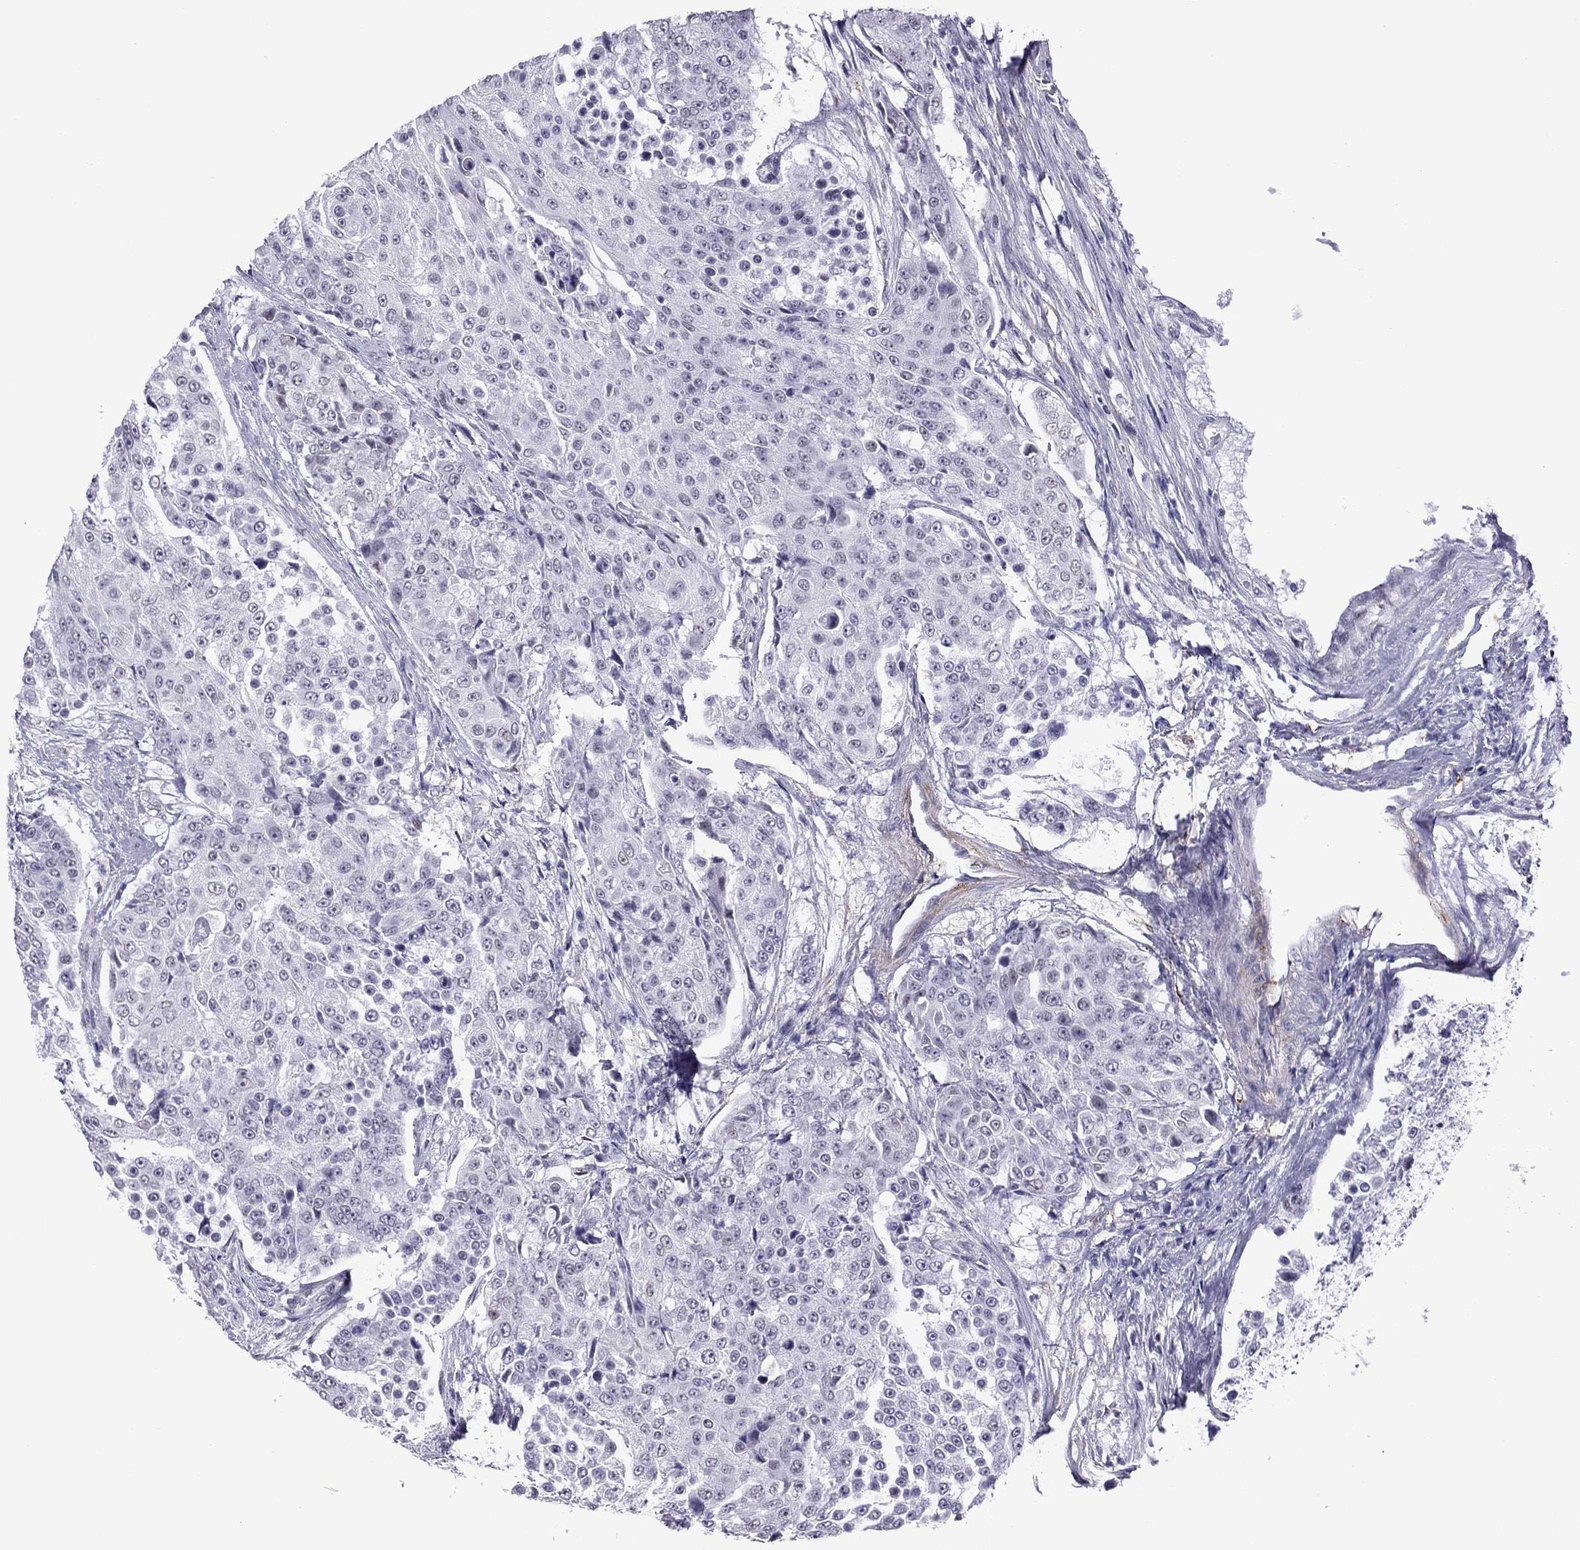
{"staining": {"intensity": "negative", "quantity": "none", "location": "none"}, "tissue": "urothelial cancer", "cell_type": "Tumor cells", "image_type": "cancer", "snomed": [{"axis": "morphology", "description": "Urothelial carcinoma, High grade"}, {"axis": "topography", "description": "Urinary bladder"}], "caption": "Tumor cells are negative for protein expression in human urothelial carcinoma (high-grade).", "gene": "ZNF646", "patient": {"sex": "female", "age": 63}}